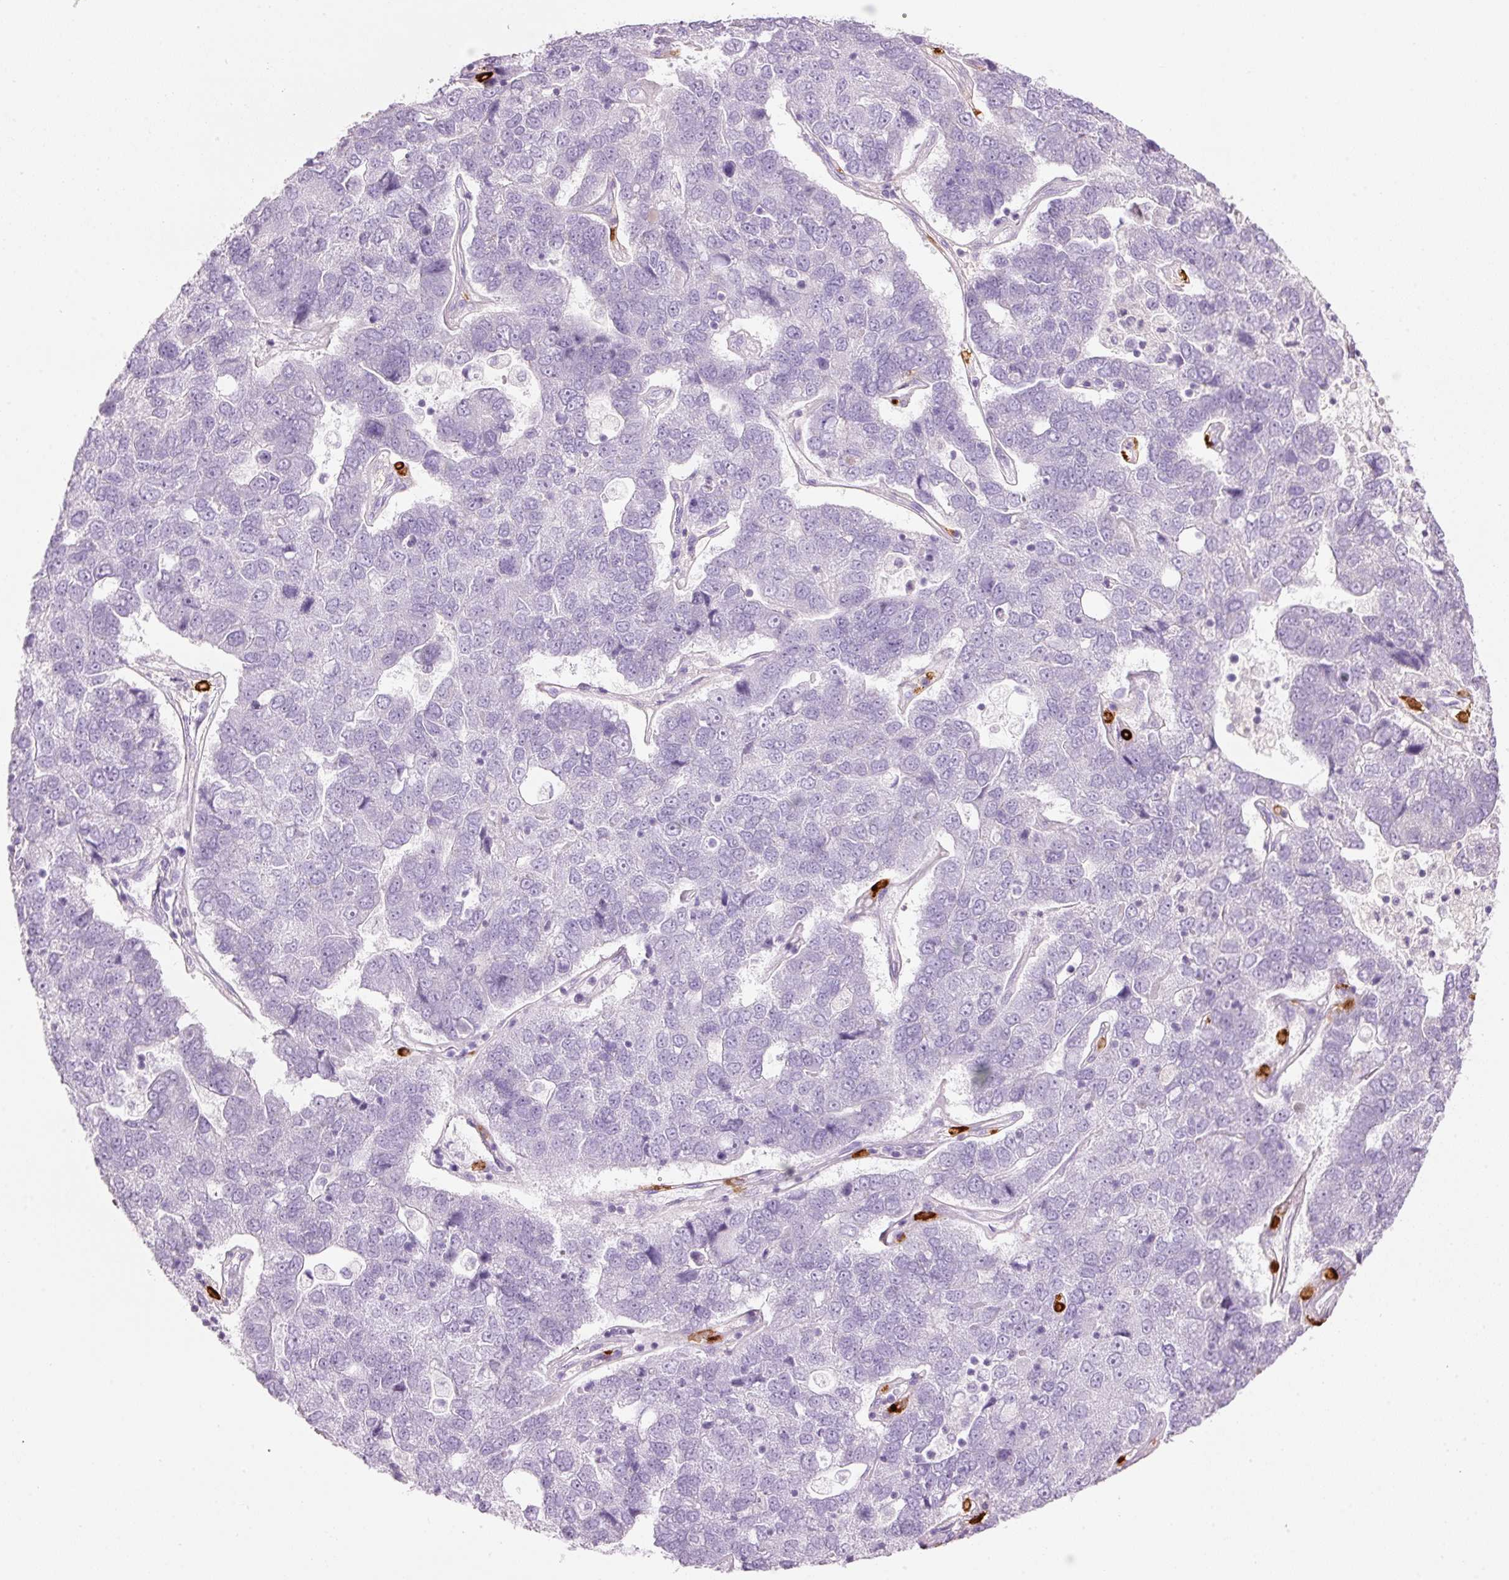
{"staining": {"intensity": "negative", "quantity": "none", "location": "none"}, "tissue": "pancreatic cancer", "cell_type": "Tumor cells", "image_type": "cancer", "snomed": [{"axis": "morphology", "description": "Adenocarcinoma, NOS"}, {"axis": "topography", "description": "Pancreas"}], "caption": "Immunohistochemical staining of pancreatic cancer (adenocarcinoma) shows no significant expression in tumor cells. (Stains: DAB immunohistochemistry (IHC) with hematoxylin counter stain, Microscopy: brightfield microscopy at high magnification).", "gene": "CMA1", "patient": {"sex": "female", "age": 61}}